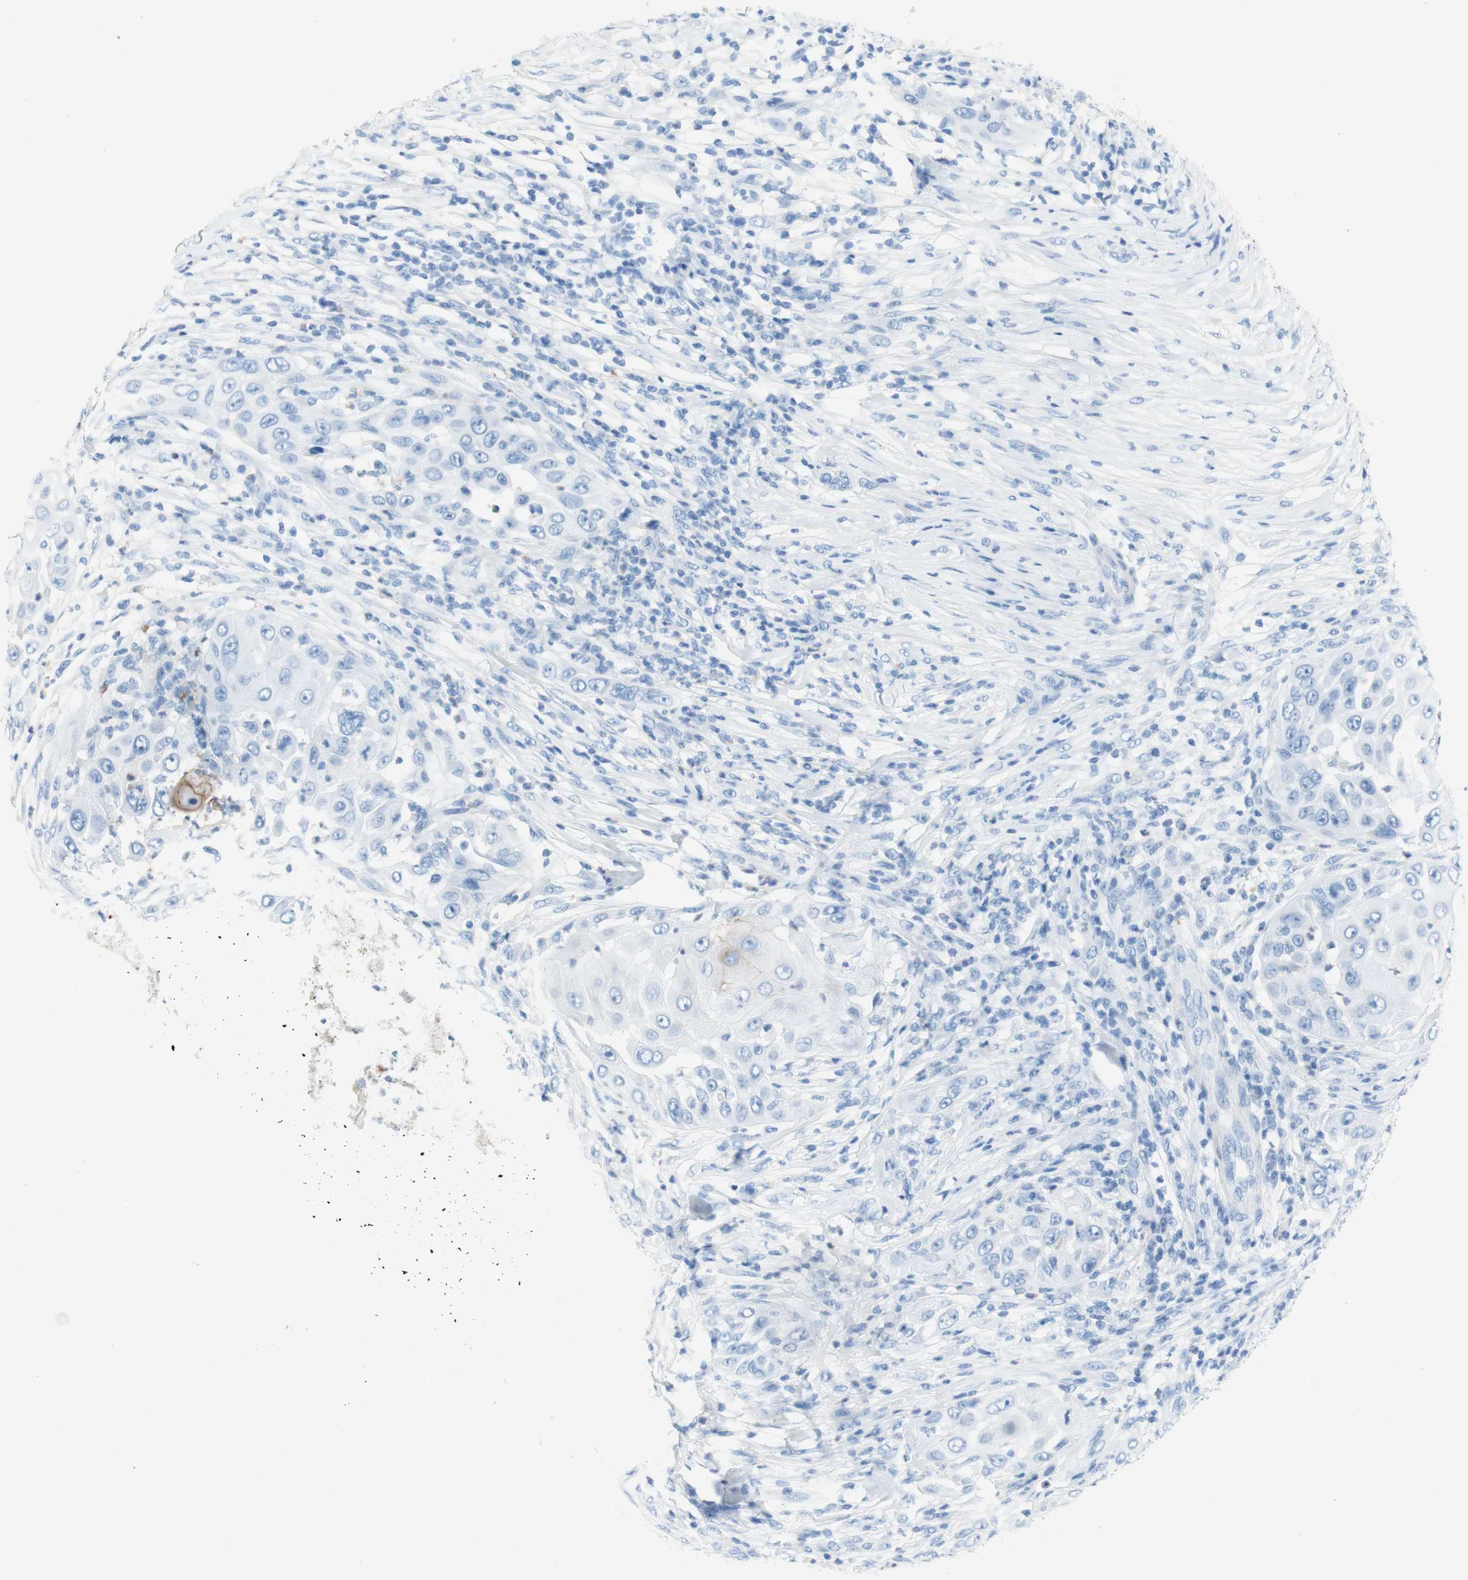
{"staining": {"intensity": "negative", "quantity": "none", "location": "none"}, "tissue": "skin cancer", "cell_type": "Tumor cells", "image_type": "cancer", "snomed": [{"axis": "morphology", "description": "Squamous cell carcinoma, NOS"}, {"axis": "topography", "description": "Skin"}], "caption": "The image reveals no significant positivity in tumor cells of skin cancer.", "gene": "CEACAM1", "patient": {"sex": "female", "age": 44}}